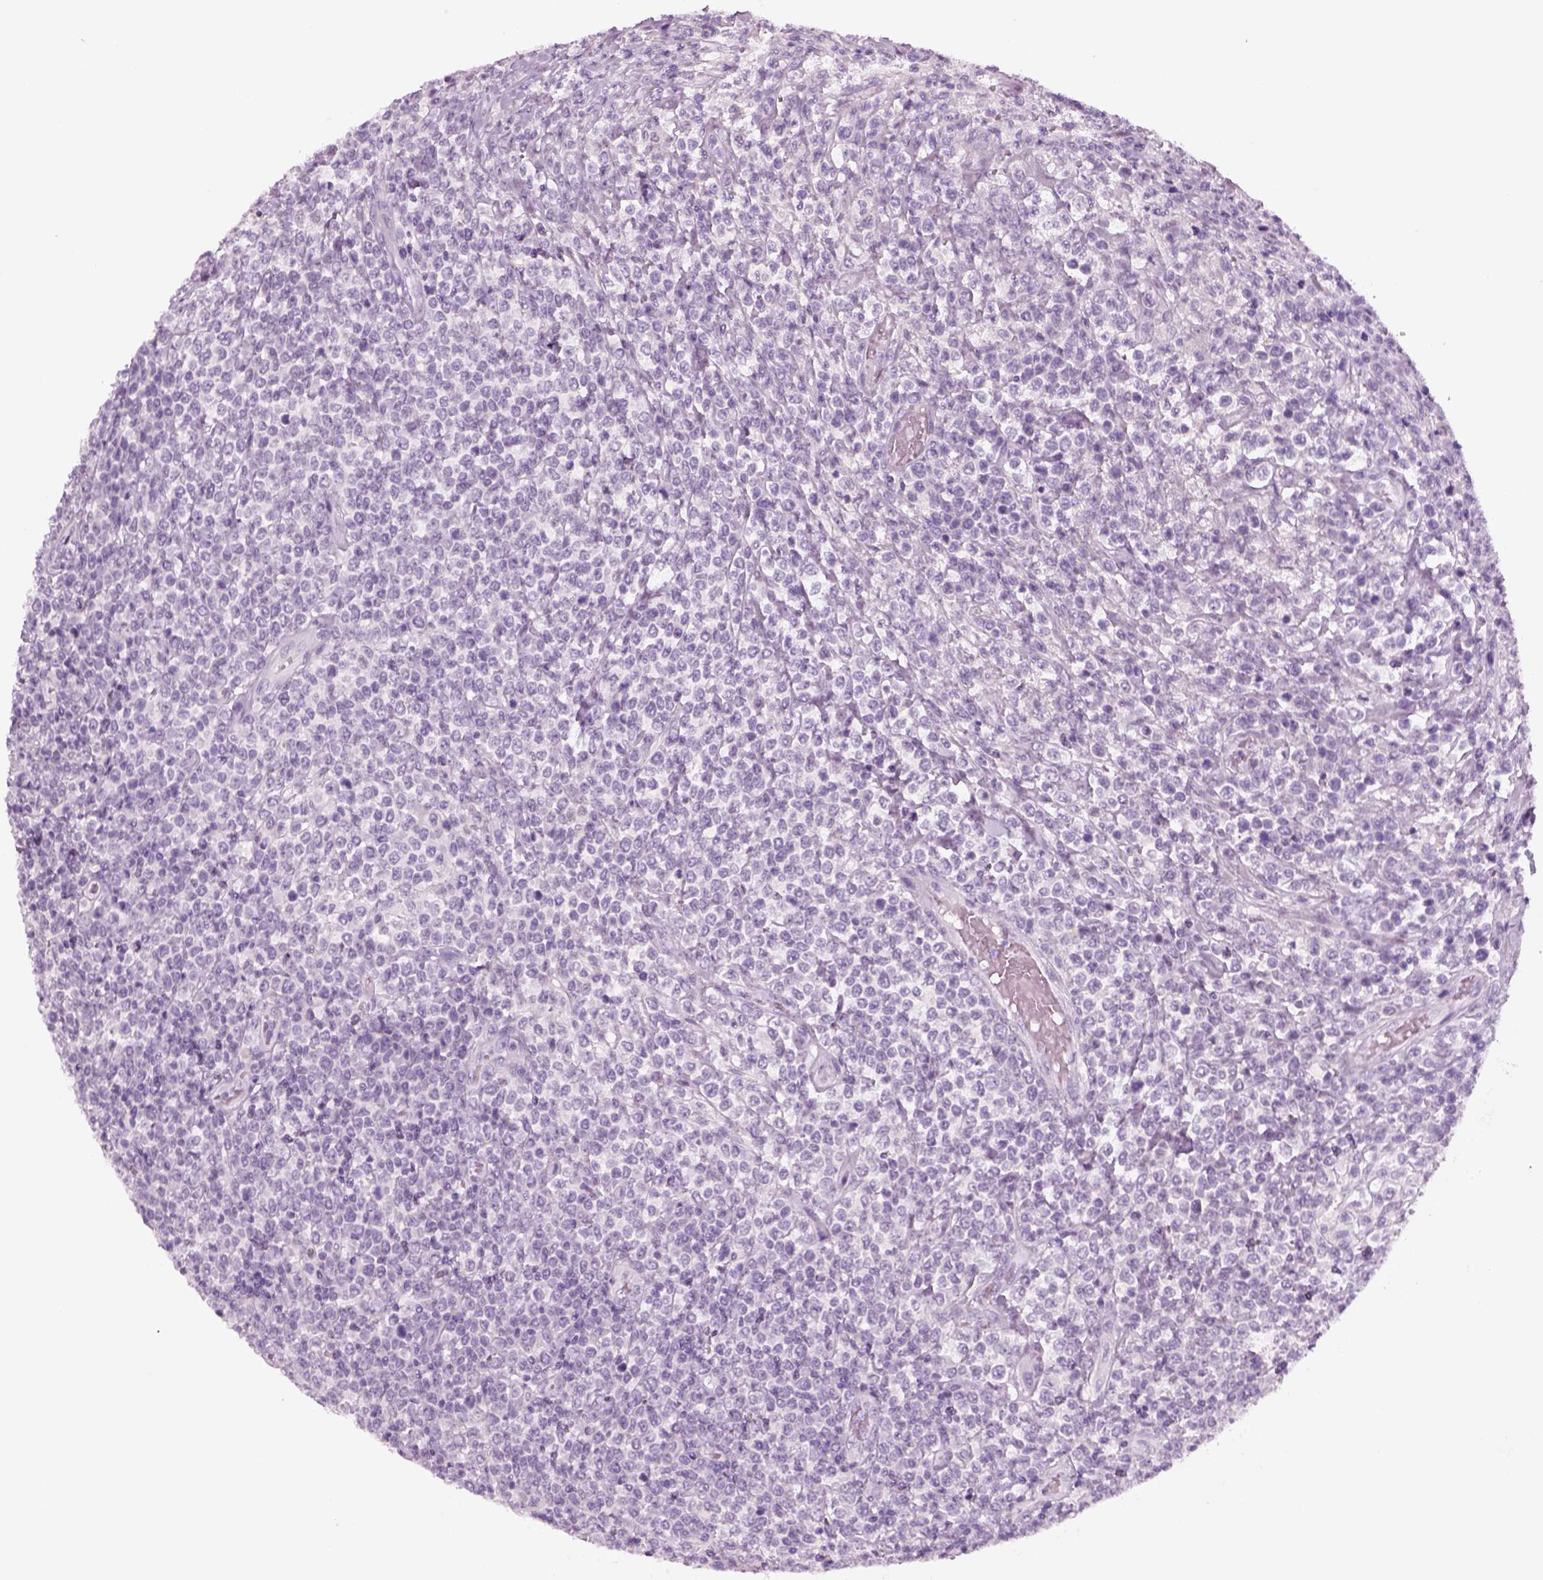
{"staining": {"intensity": "negative", "quantity": "none", "location": "none"}, "tissue": "lymphoma", "cell_type": "Tumor cells", "image_type": "cancer", "snomed": [{"axis": "morphology", "description": "Malignant lymphoma, non-Hodgkin's type, High grade"}, {"axis": "topography", "description": "Soft tissue"}], "caption": "An image of malignant lymphoma, non-Hodgkin's type (high-grade) stained for a protein exhibits no brown staining in tumor cells. (DAB (3,3'-diaminobenzidine) IHC with hematoxylin counter stain).", "gene": "KRT75", "patient": {"sex": "female", "age": 56}}